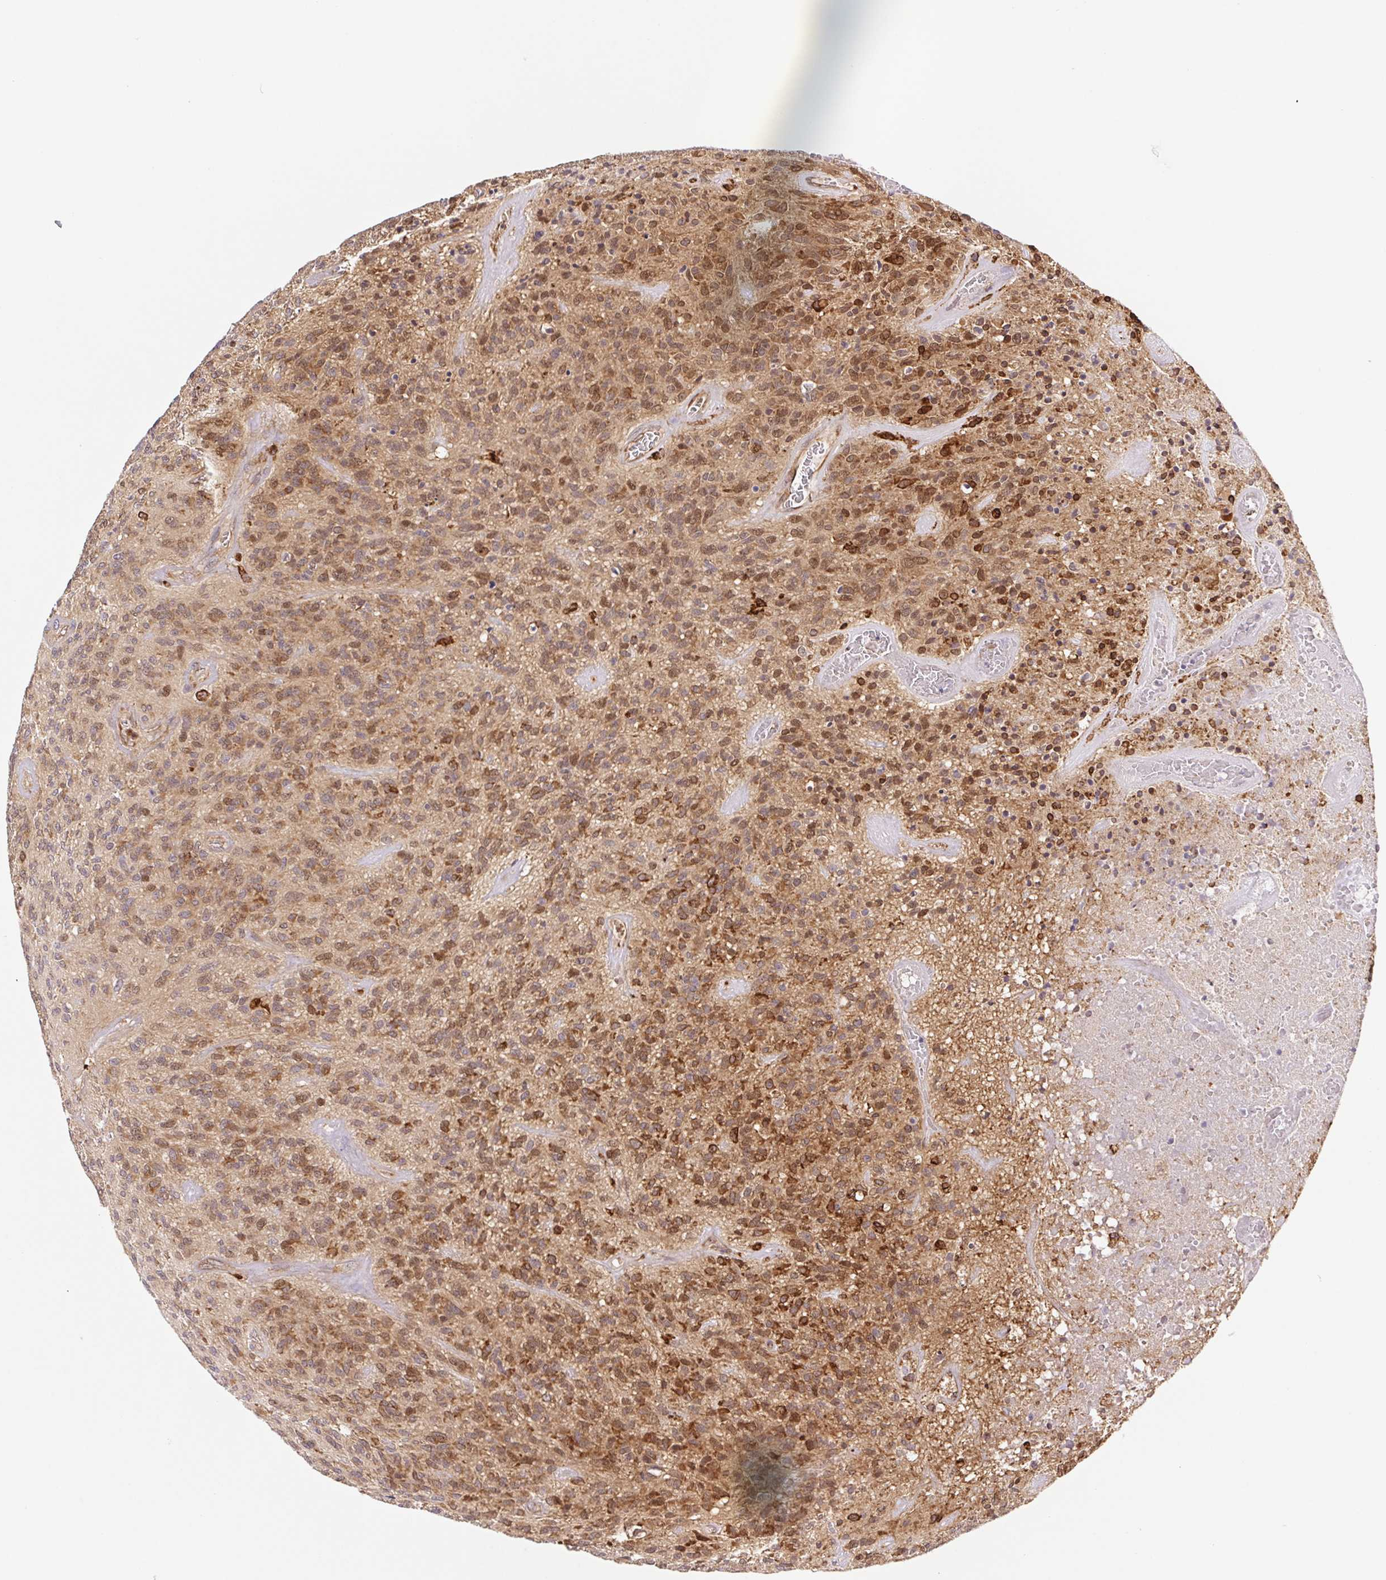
{"staining": {"intensity": "moderate", "quantity": ">75%", "location": "cytoplasmic/membranous"}, "tissue": "glioma", "cell_type": "Tumor cells", "image_type": "cancer", "snomed": [{"axis": "morphology", "description": "Glioma, malignant, High grade"}, {"axis": "topography", "description": "Brain"}], "caption": "This image shows immunohistochemistry (IHC) staining of high-grade glioma (malignant), with medium moderate cytoplasmic/membranous expression in approximately >75% of tumor cells.", "gene": "LYPD5", "patient": {"sex": "male", "age": 76}}